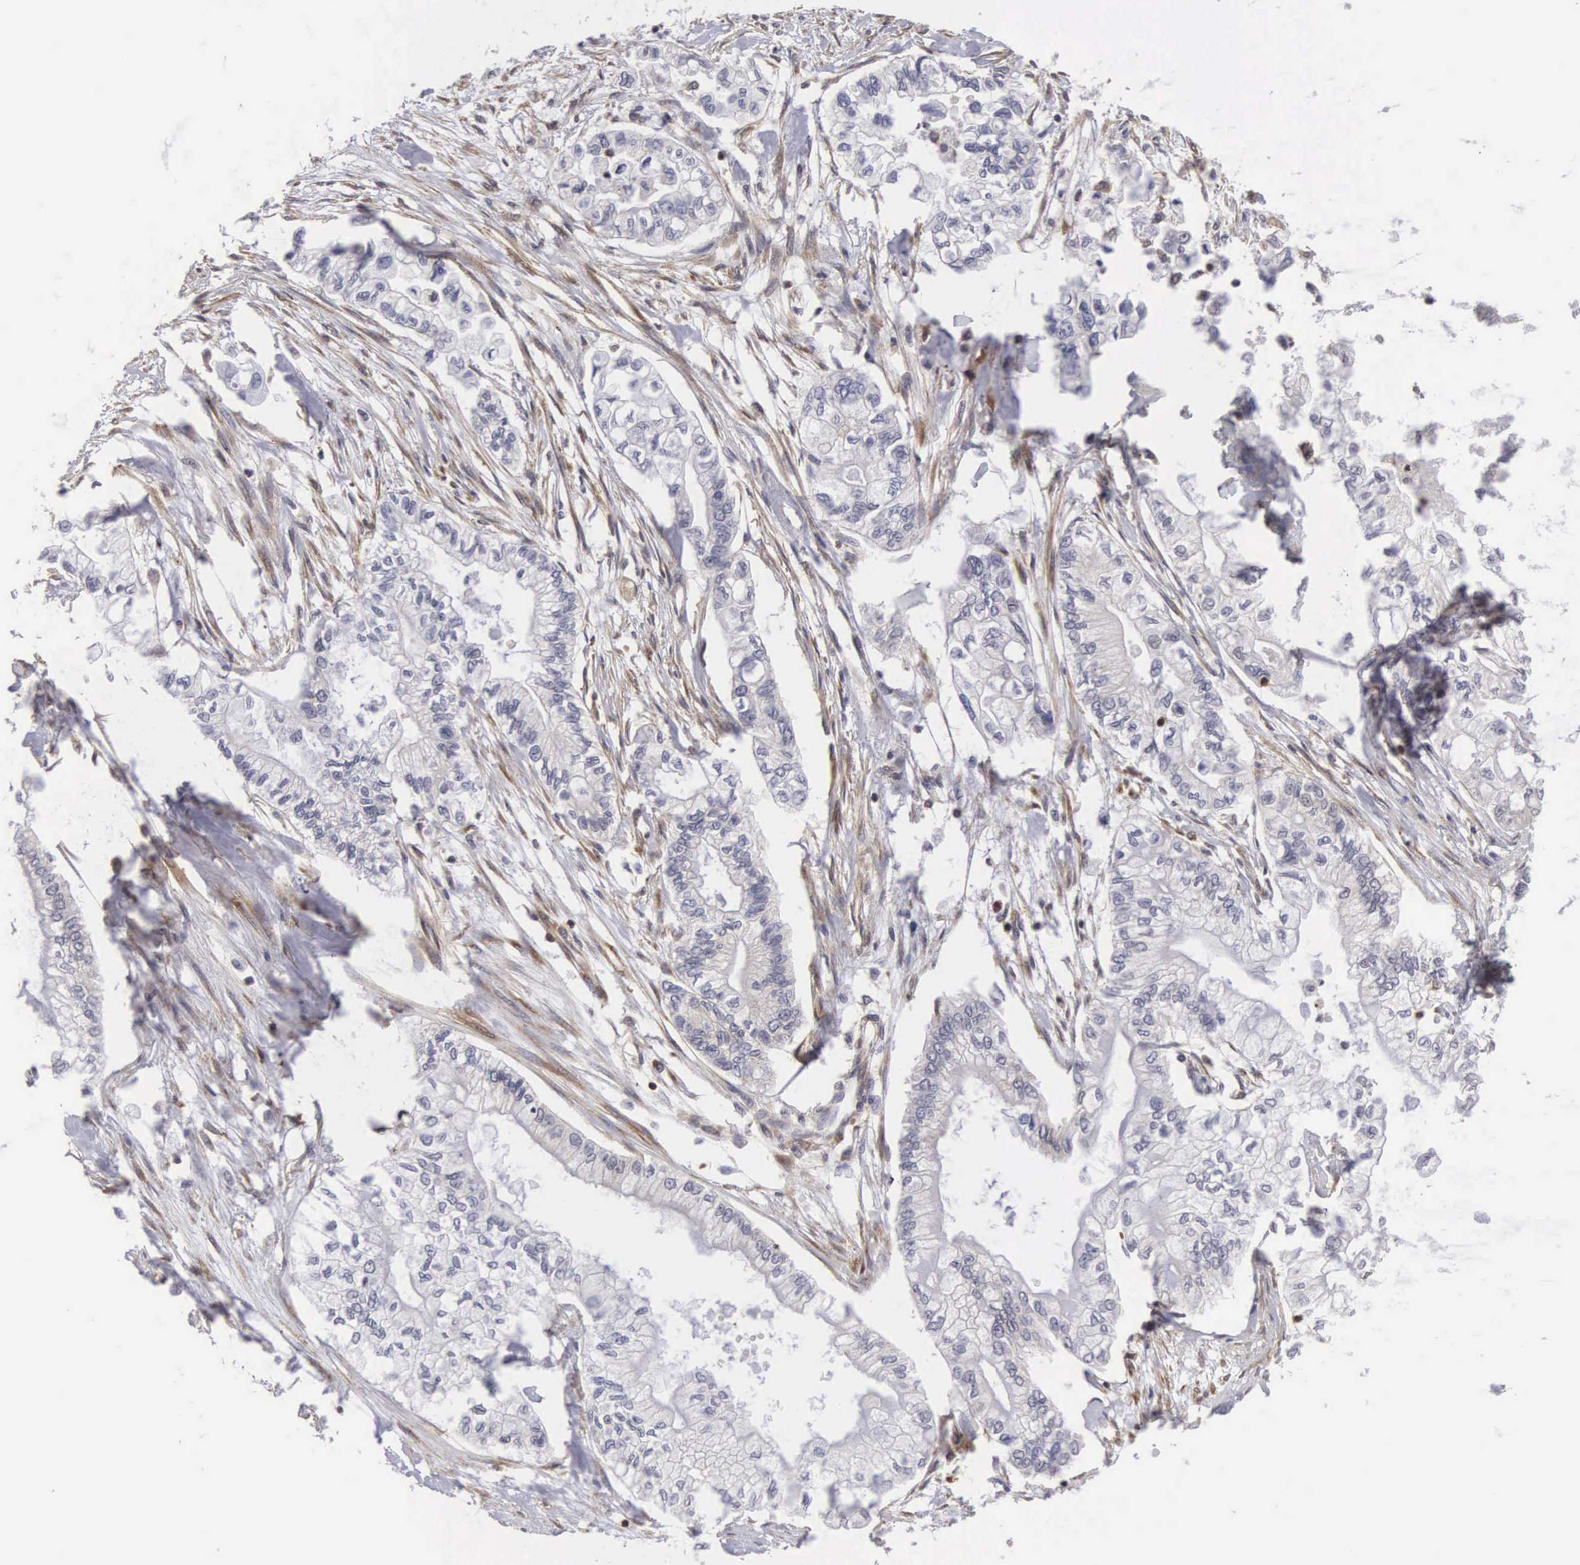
{"staining": {"intensity": "negative", "quantity": "none", "location": "none"}, "tissue": "pancreatic cancer", "cell_type": "Tumor cells", "image_type": "cancer", "snomed": [{"axis": "morphology", "description": "Adenocarcinoma, NOS"}, {"axis": "topography", "description": "Pancreas"}], "caption": "The histopathology image demonstrates no significant positivity in tumor cells of pancreatic cancer (adenocarcinoma).", "gene": "ADSL", "patient": {"sex": "male", "age": 79}}